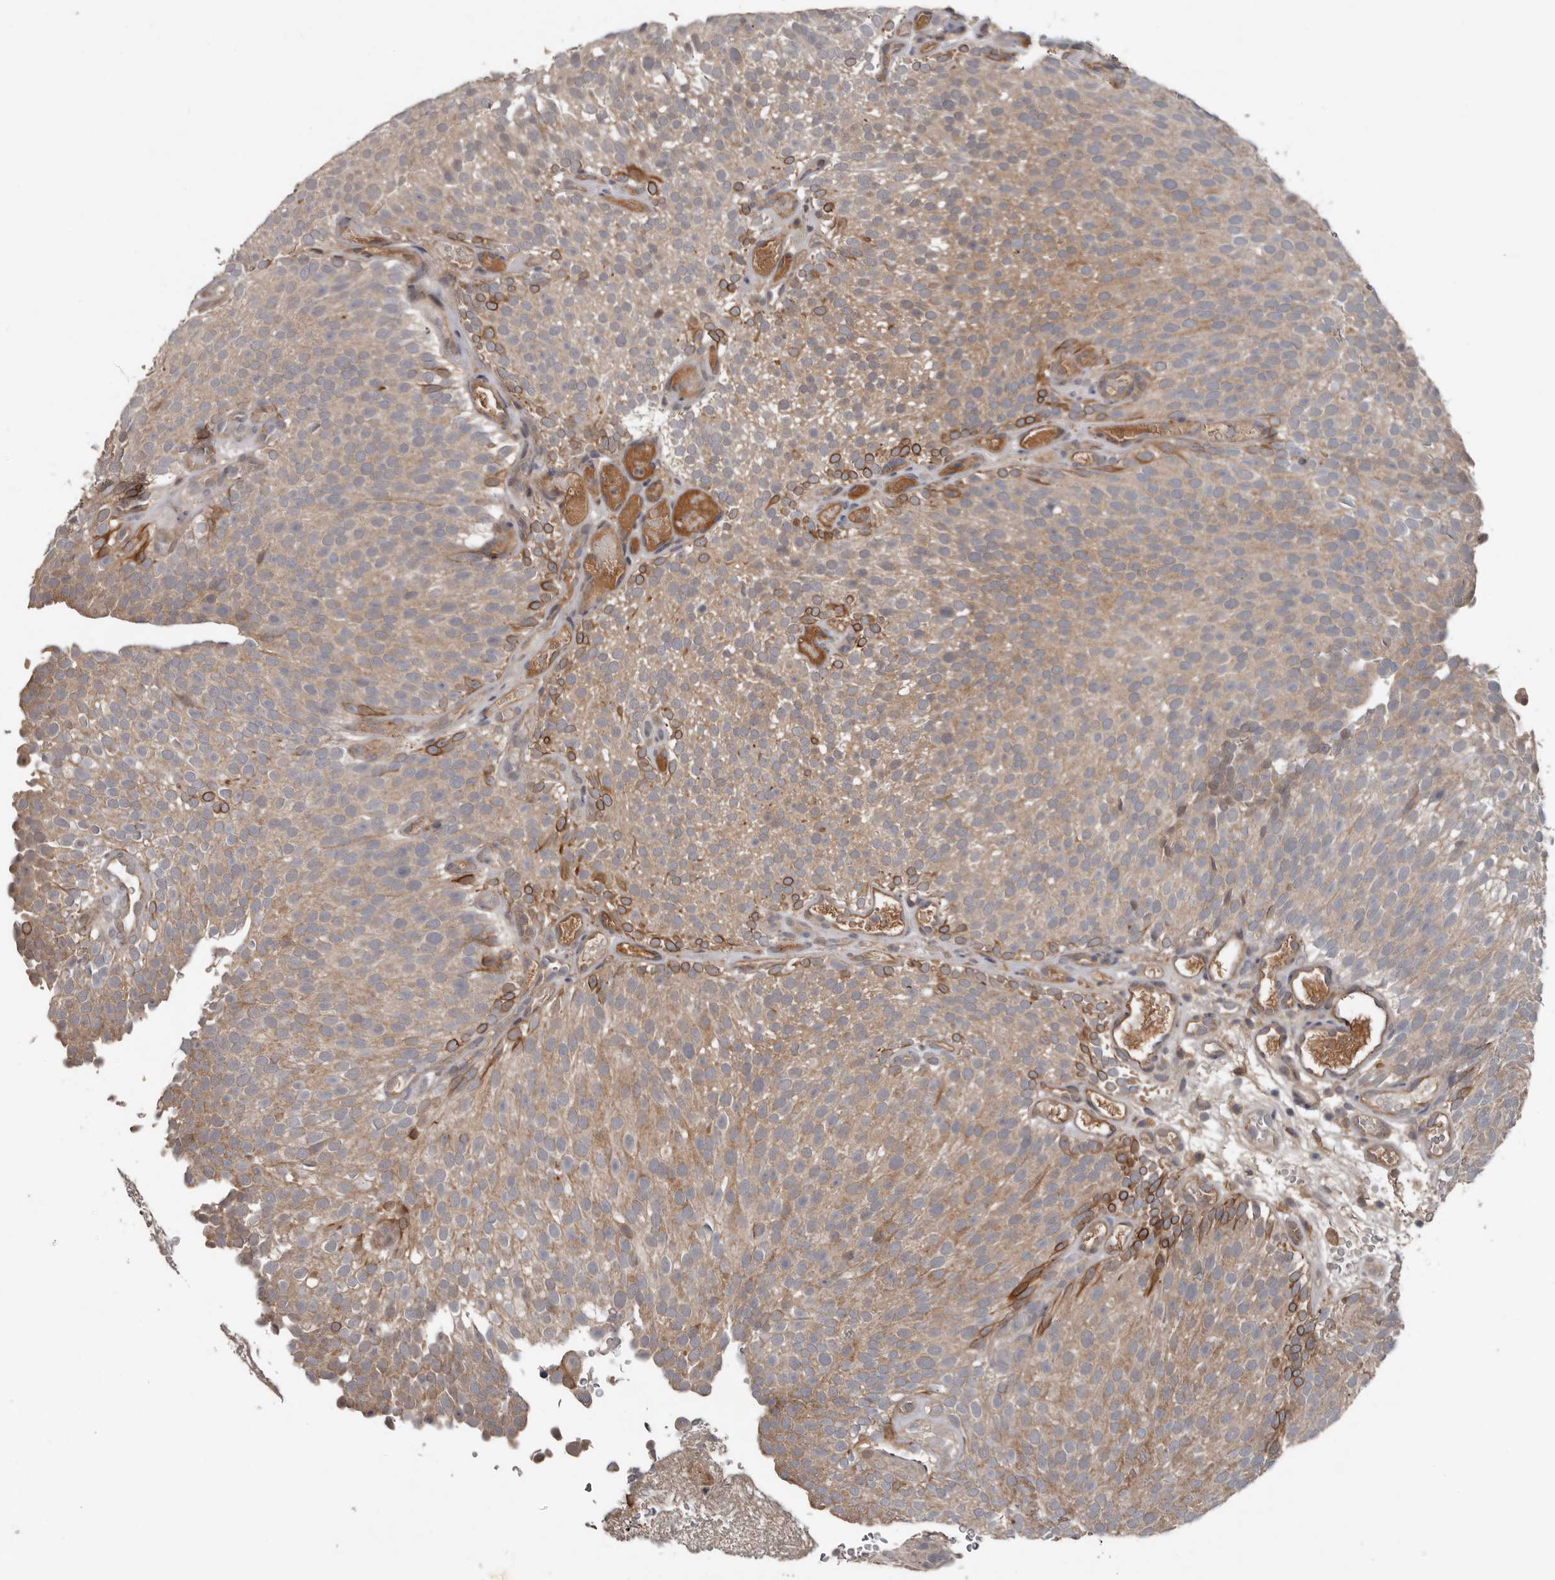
{"staining": {"intensity": "weak", "quantity": ">75%", "location": "cytoplasmic/membranous"}, "tissue": "urothelial cancer", "cell_type": "Tumor cells", "image_type": "cancer", "snomed": [{"axis": "morphology", "description": "Urothelial carcinoma, Low grade"}, {"axis": "topography", "description": "Urinary bladder"}], "caption": "Protein staining of urothelial carcinoma (low-grade) tissue displays weak cytoplasmic/membranous expression in approximately >75% of tumor cells.", "gene": "DNAJB4", "patient": {"sex": "male", "age": 78}}